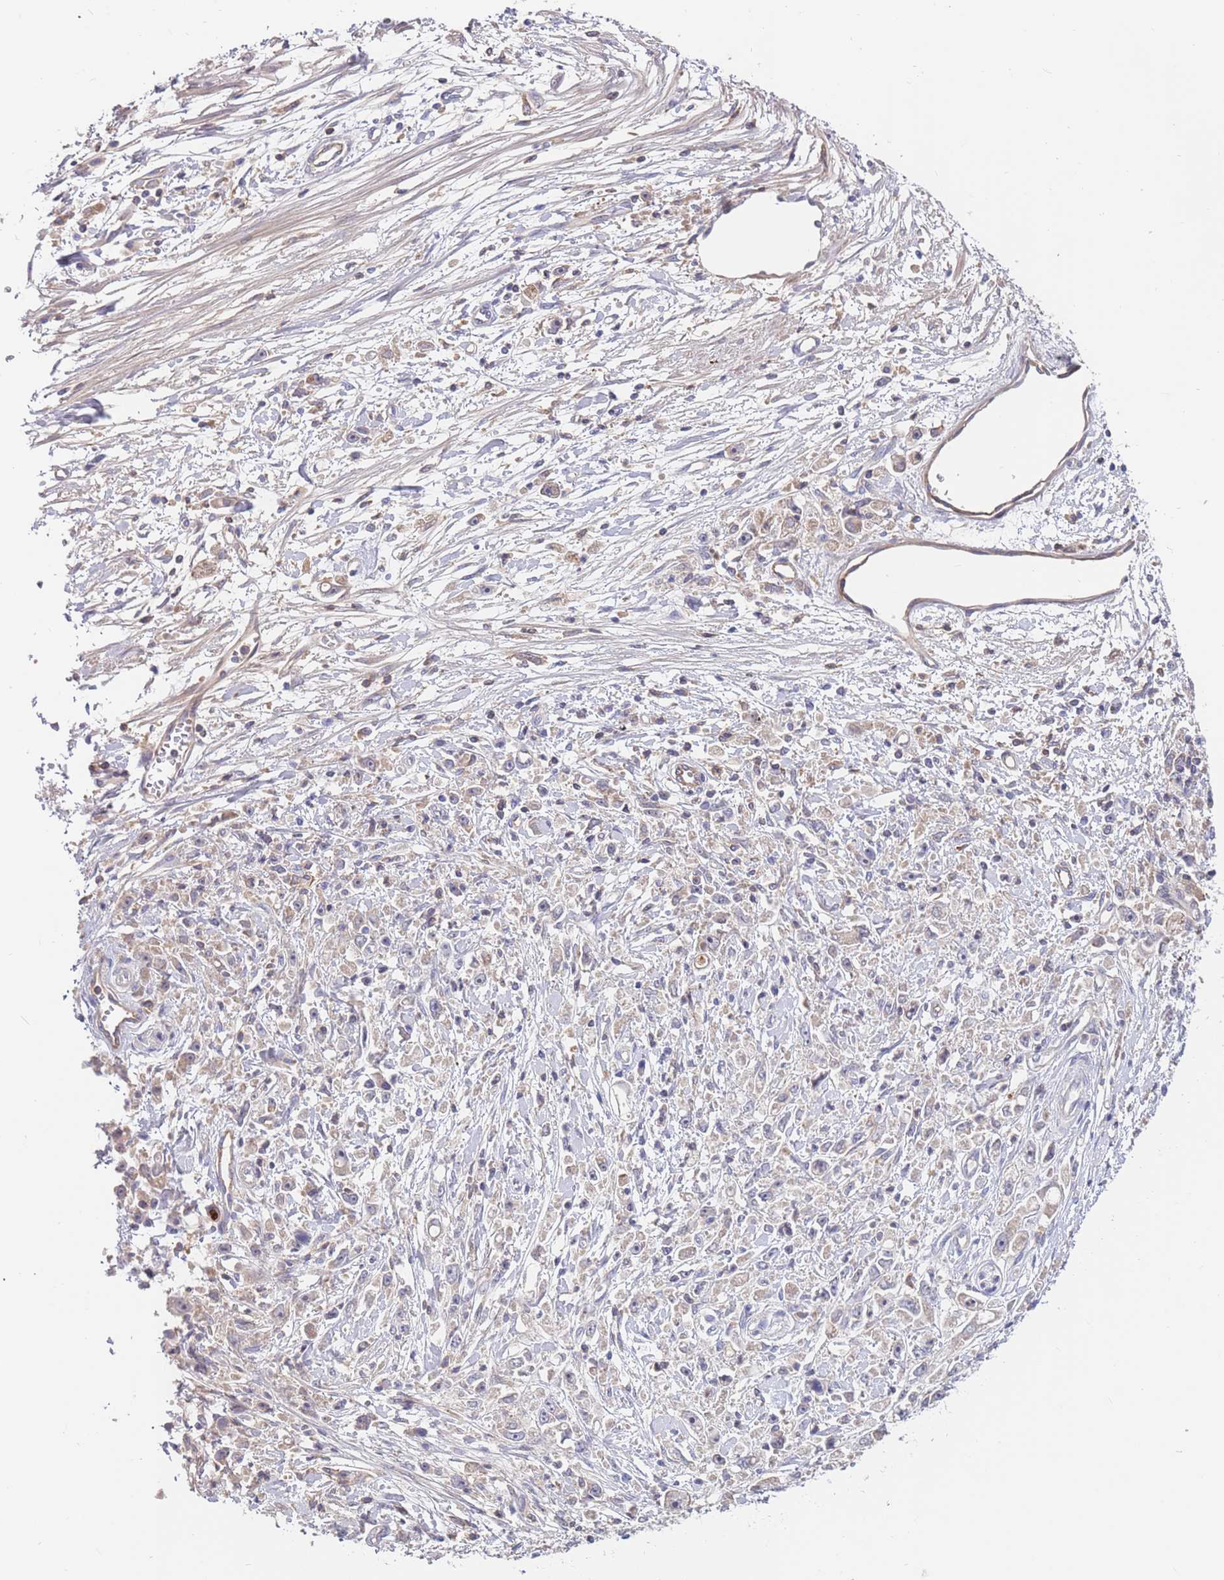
{"staining": {"intensity": "weak", "quantity": "<25%", "location": "cytoplasmic/membranous"}, "tissue": "stomach cancer", "cell_type": "Tumor cells", "image_type": "cancer", "snomed": [{"axis": "morphology", "description": "Adenocarcinoma, NOS"}, {"axis": "topography", "description": "Stomach"}], "caption": "A histopathology image of human adenocarcinoma (stomach) is negative for staining in tumor cells.", "gene": "BORCS5", "patient": {"sex": "female", "age": 59}}